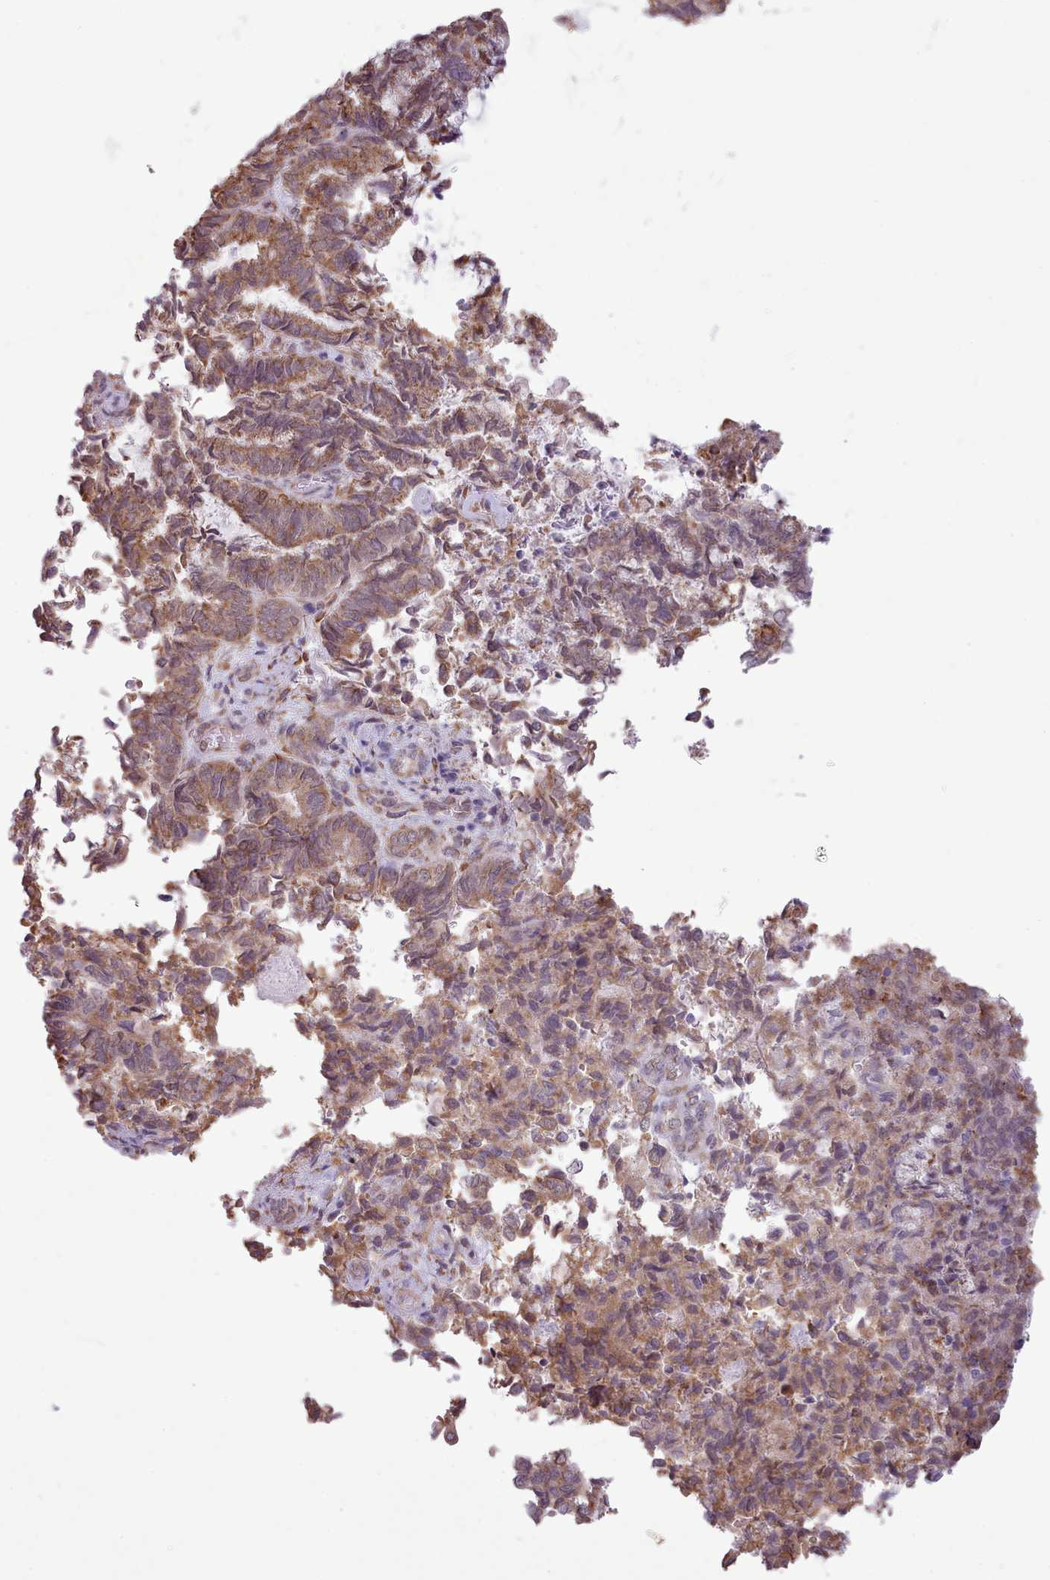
{"staining": {"intensity": "moderate", "quantity": ">75%", "location": "cytoplasmic/membranous"}, "tissue": "endometrial cancer", "cell_type": "Tumor cells", "image_type": "cancer", "snomed": [{"axis": "morphology", "description": "Adenocarcinoma, NOS"}, {"axis": "topography", "description": "Endometrium"}], "caption": "The image reveals staining of endometrial cancer (adenocarcinoma), revealing moderate cytoplasmic/membranous protein expression (brown color) within tumor cells.", "gene": "SEC61B", "patient": {"sex": "female", "age": 80}}